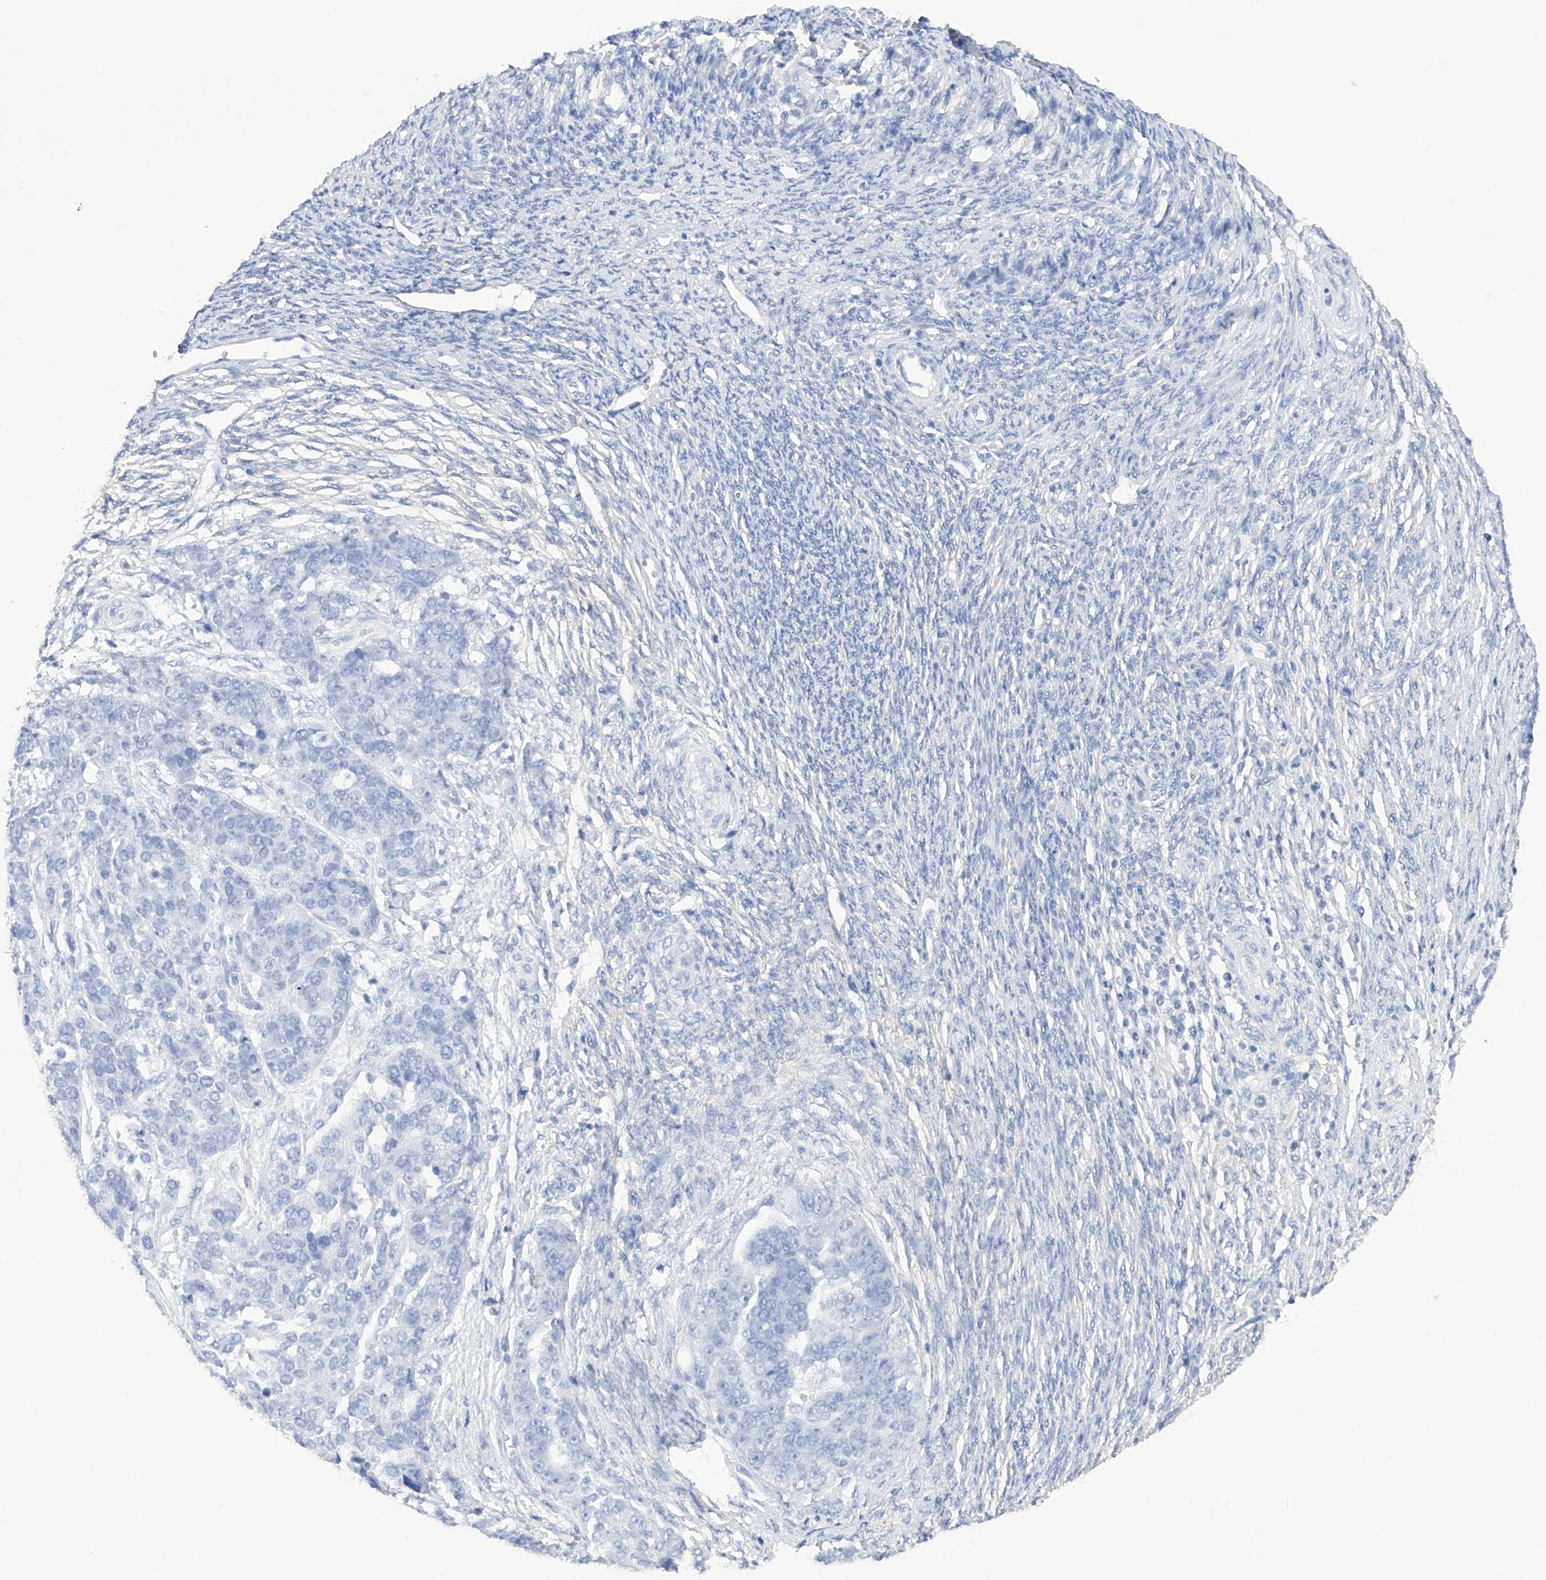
{"staining": {"intensity": "negative", "quantity": "none", "location": "none"}, "tissue": "ovarian cancer", "cell_type": "Tumor cells", "image_type": "cancer", "snomed": [{"axis": "morphology", "description": "Cystadenocarcinoma, serous, NOS"}, {"axis": "topography", "description": "Ovary"}], "caption": "High power microscopy micrograph of an immunohistochemistry histopathology image of ovarian serous cystadenocarcinoma, revealing no significant staining in tumor cells.", "gene": "FLG", "patient": {"sex": "female", "age": 44}}